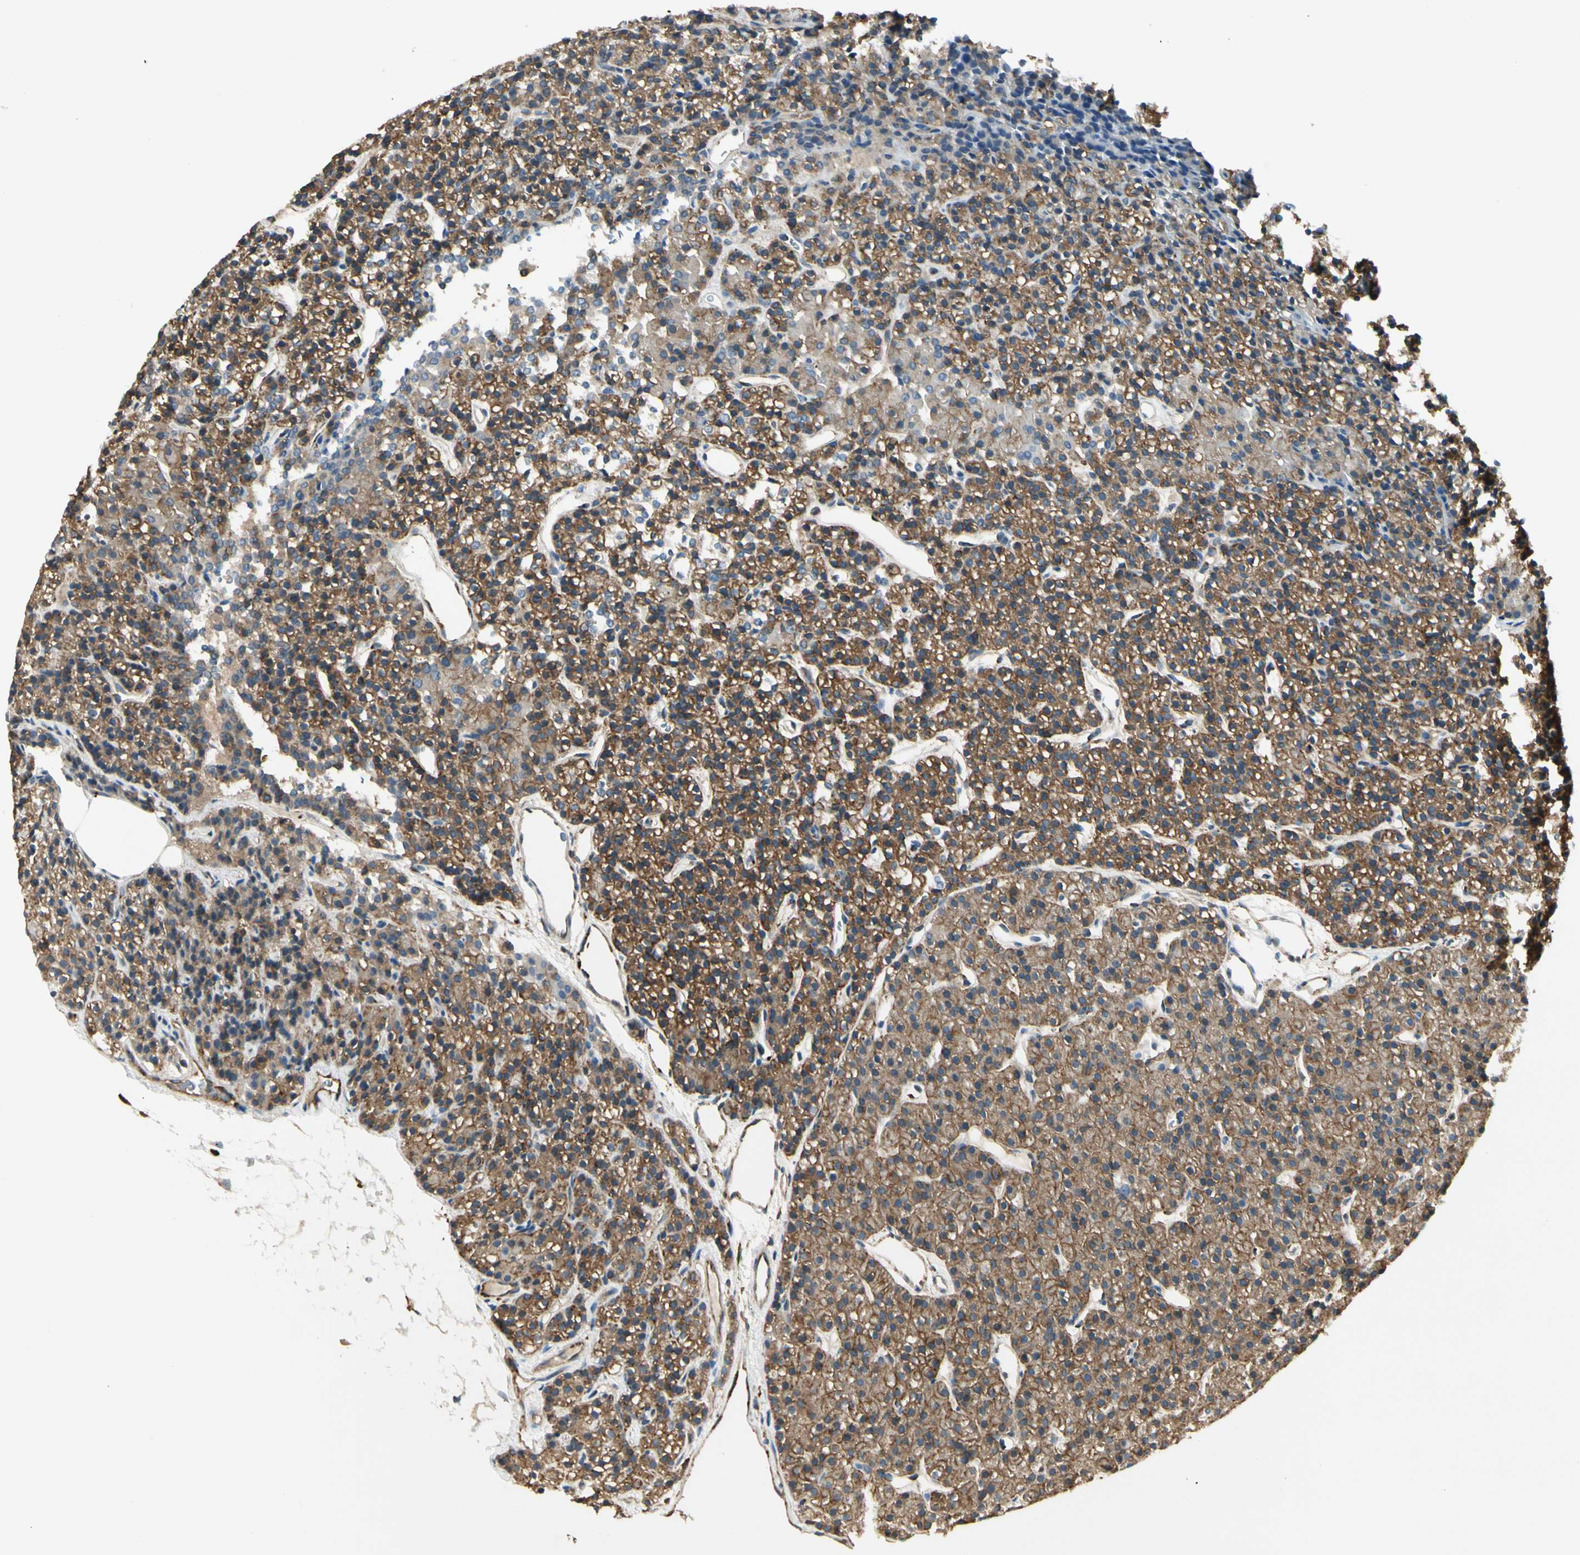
{"staining": {"intensity": "moderate", "quantity": ">75%", "location": "cytoplasmic/membranous"}, "tissue": "parathyroid gland", "cell_type": "Glandular cells", "image_type": "normal", "snomed": [{"axis": "morphology", "description": "Normal tissue, NOS"}, {"axis": "morphology", "description": "Hyperplasia, NOS"}, {"axis": "topography", "description": "Parathyroid gland"}], "caption": "Protein staining of benign parathyroid gland demonstrates moderate cytoplasmic/membranous expression in approximately >75% of glandular cells.", "gene": "AGFG1", "patient": {"sex": "male", "age": 44}}